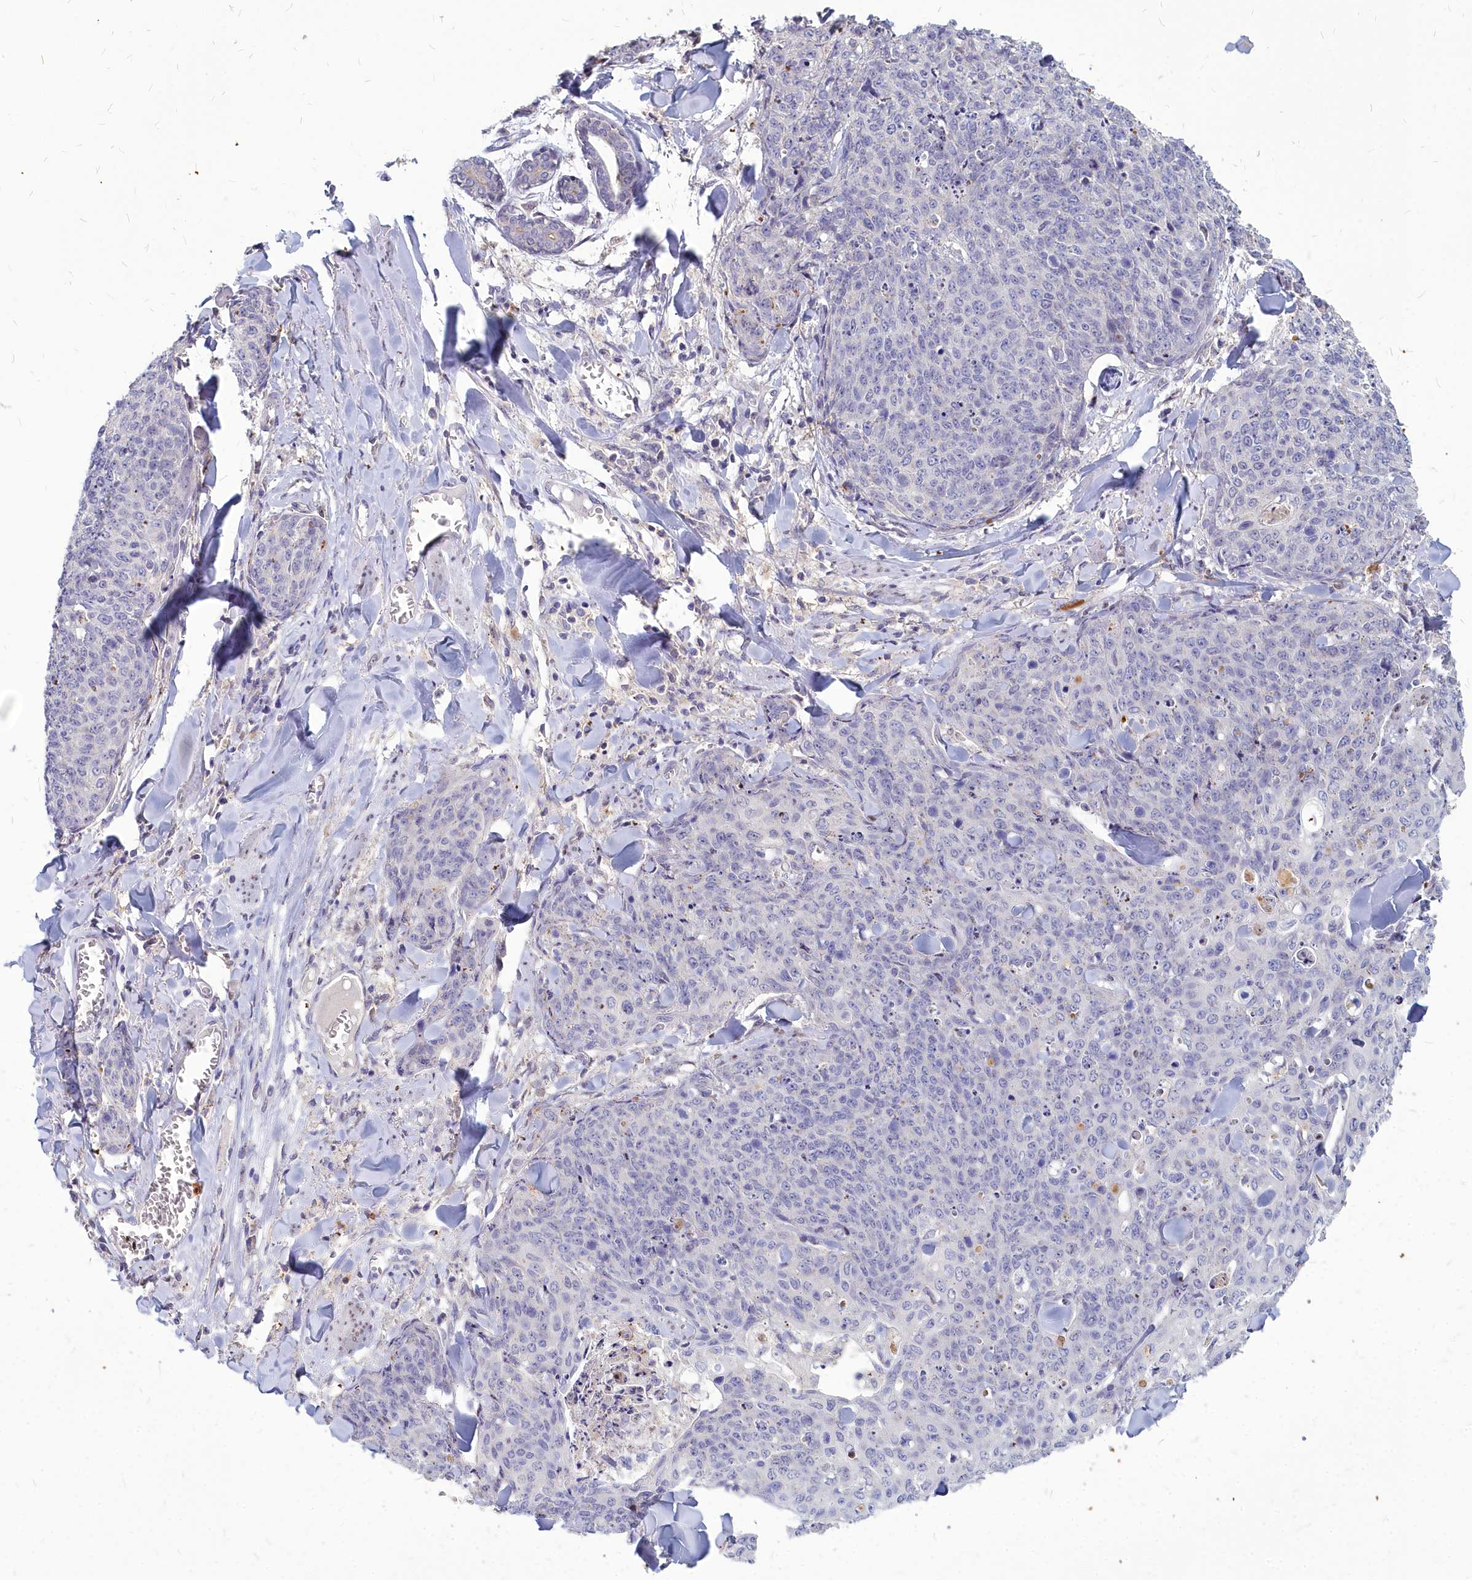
{"staining": {"intensity": "weak", "quantity": "<25%", "location": "cytoplasmic/membranous"}, "tissue": "skin cancer", "cell_type": "Tumor cells", "image_type": "cancer", "snomed": [{"axis": "morphology", "description": "Squamous cell carcinoma, NOS"}, {"axis": "topography", "description": "Skin"}, {"axis": "topography", "description": "Vulva"}], "caption": "The photomicrograph displays no staining of tumor cells in squamous cell carcinoma (skin).", "gene": "NOXA1", "patient": {"sex": "female", "age": 85}}